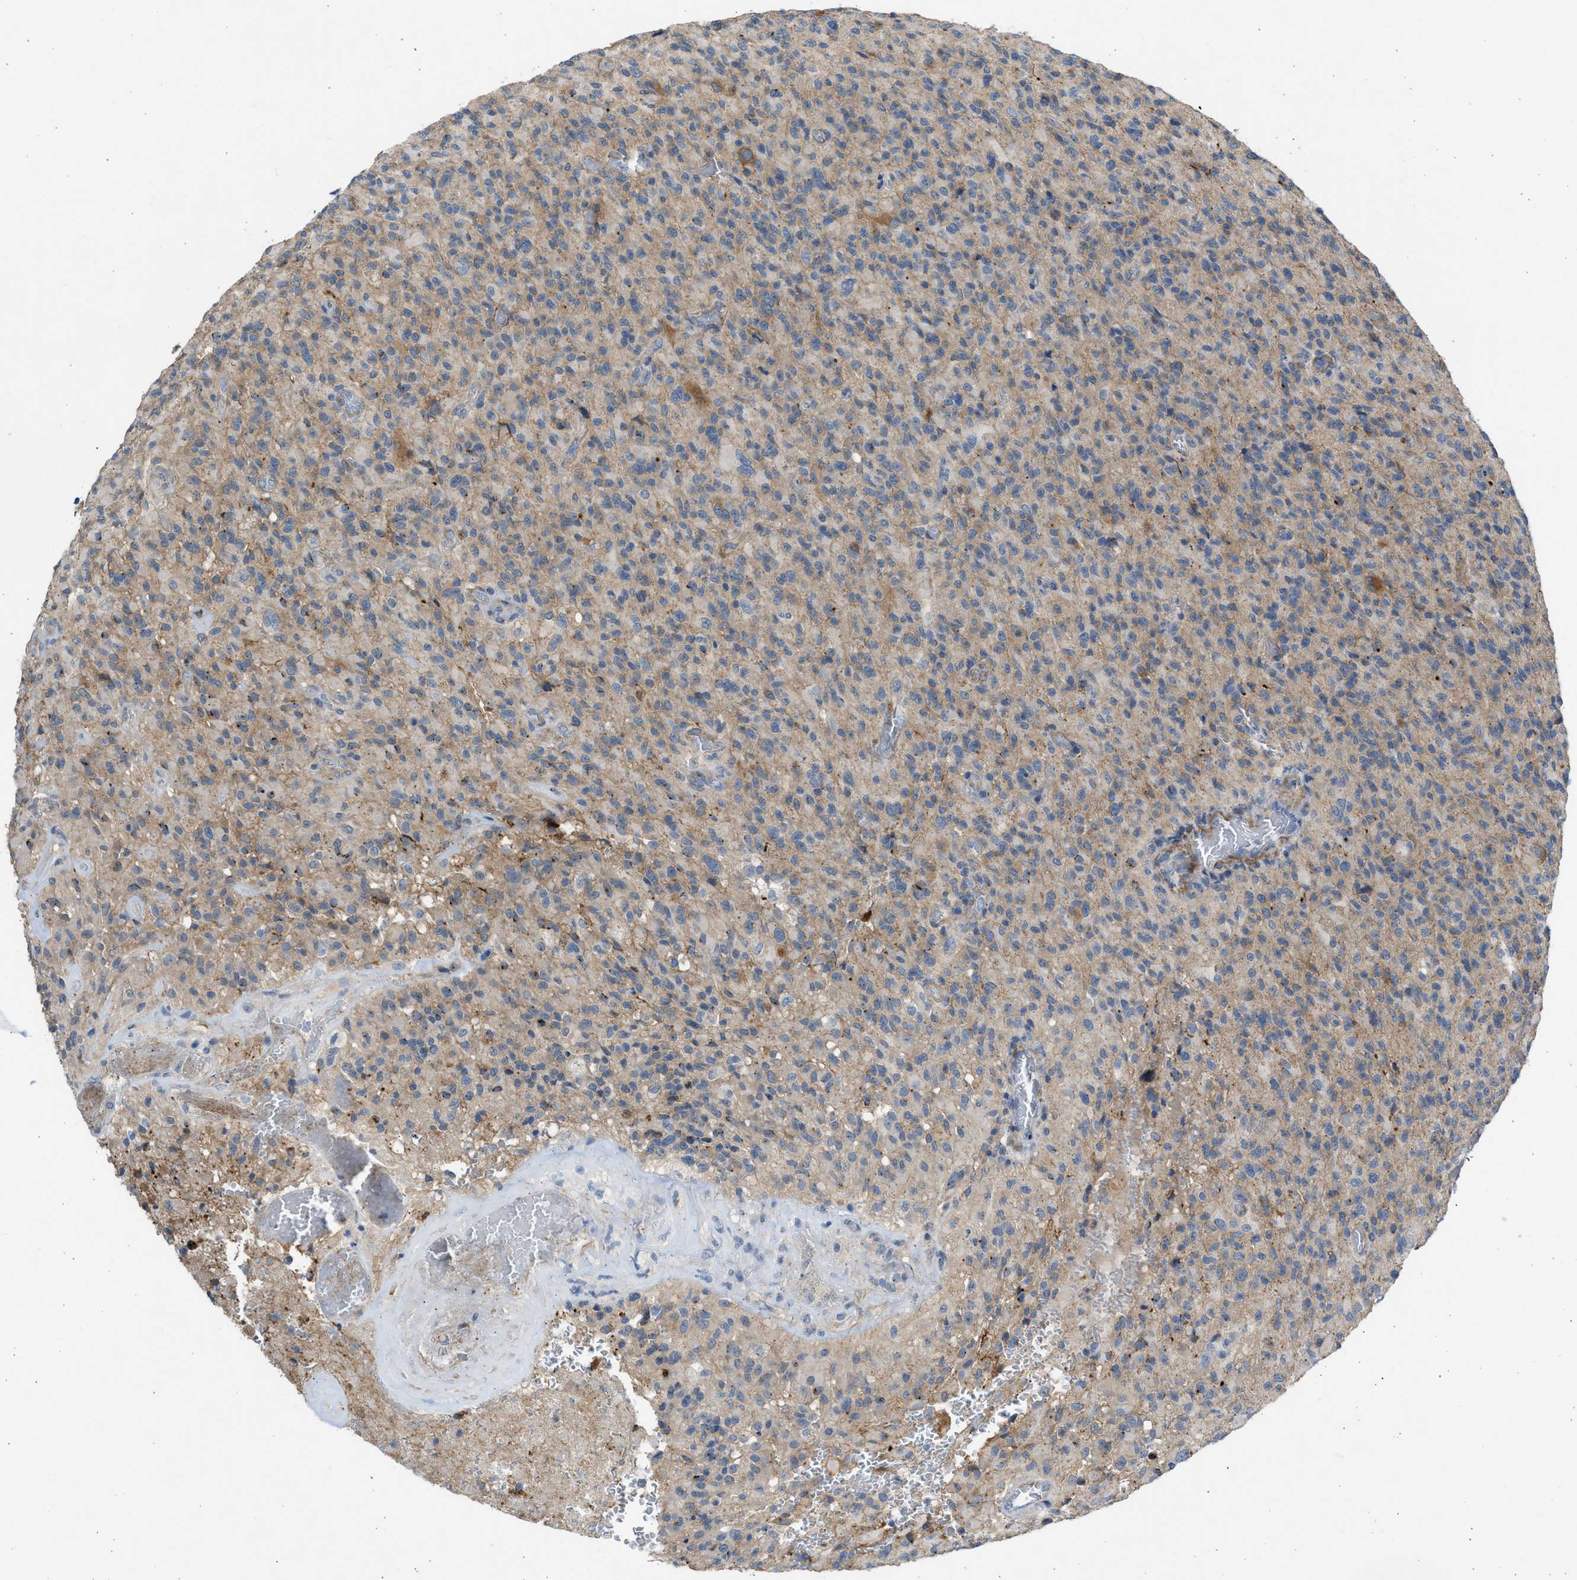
{"staining": {"intensity": "weak", "quantity": "25%-75%", "location": "cytoplasmic/membranous"}, "tissue": "glioma", "cell_type": "Tumor cells", "image_type": "cancer", "snomed": [{"axis": "morphology", "description": "Glioma, malignant, High grade"}, {"axis": "topography", "description": "Brain"}], "caption": "A histopathology image of human glioma stained for a protein reveals weak cytoplasmic/membranous brown staining in tumor cells.", "gene": "PCNX3", "patient": {"sex": "male", "age": 71}}